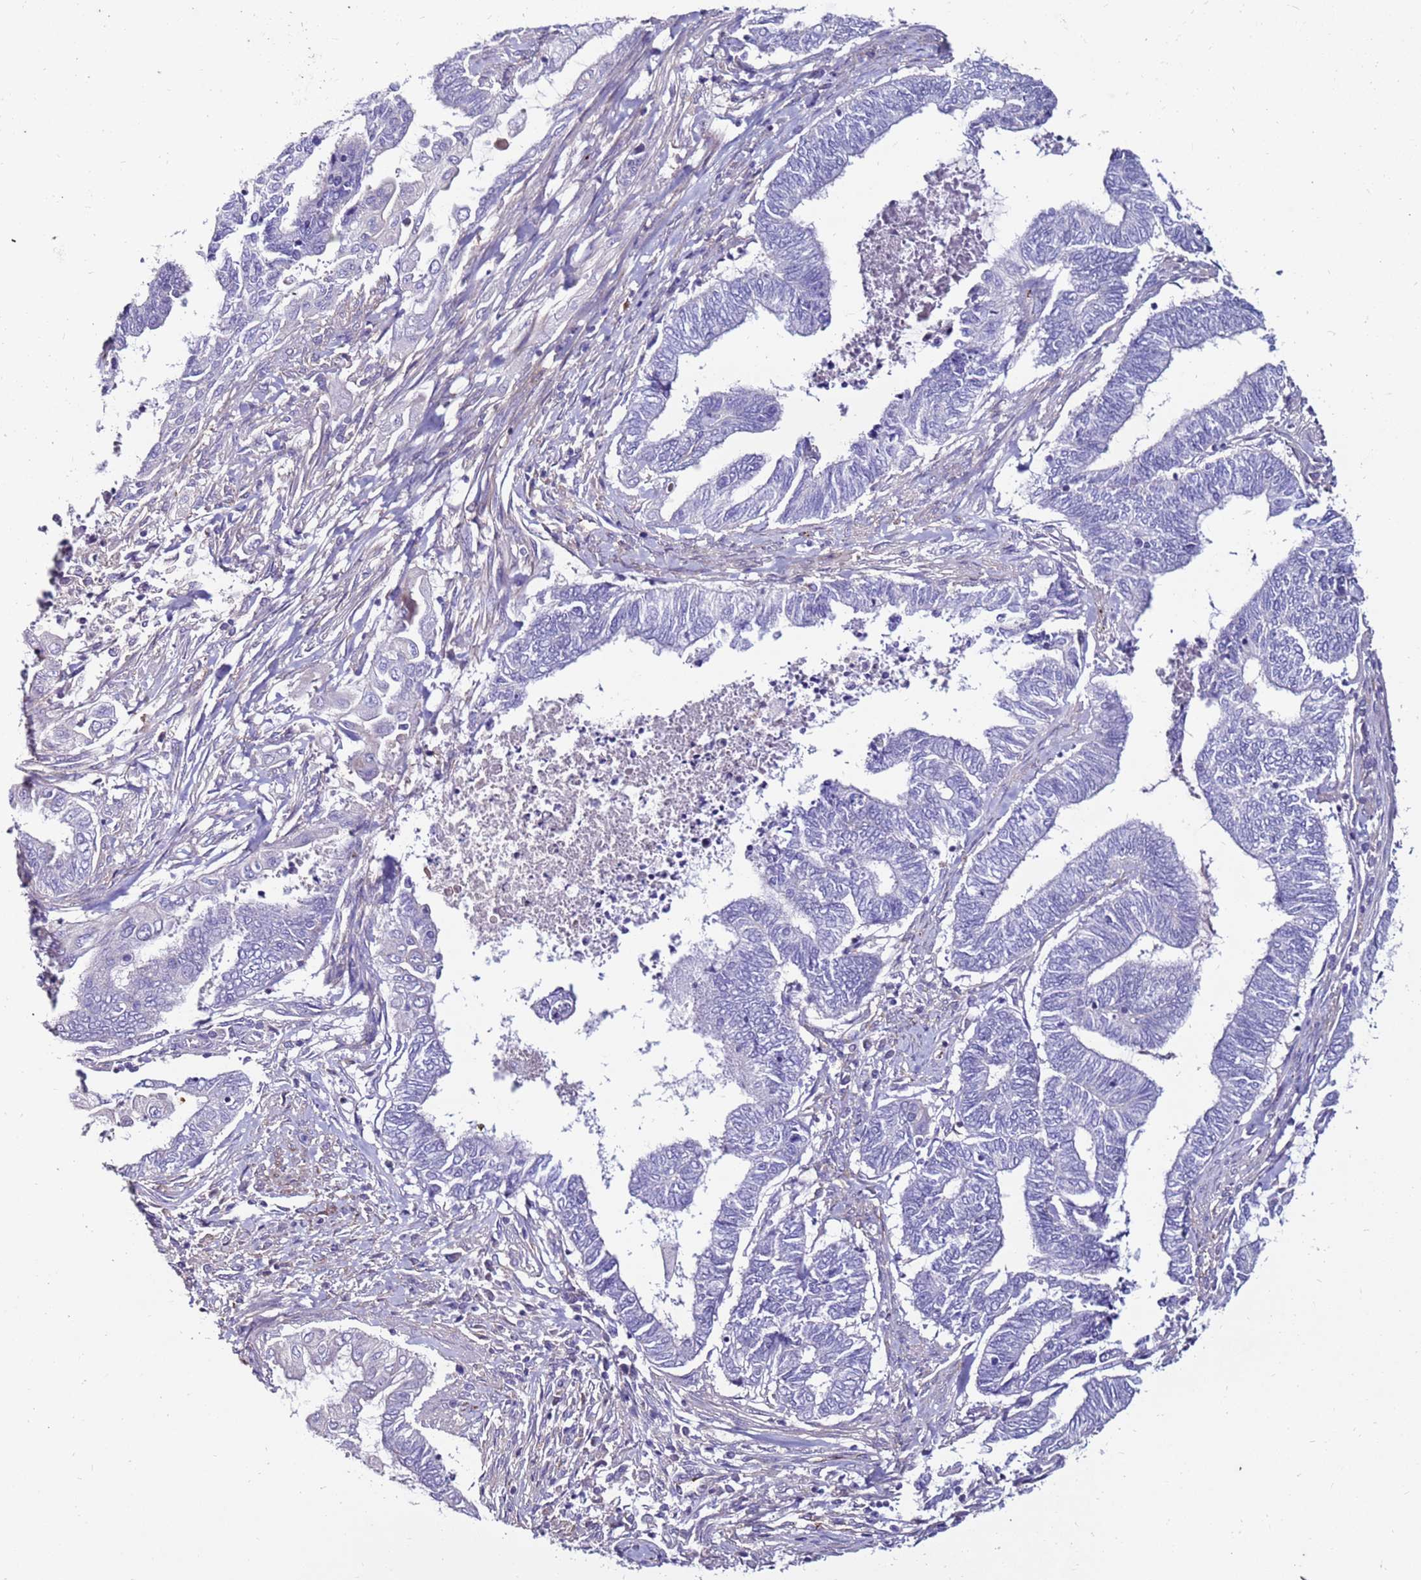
{"staining": {"intensity": "negative", "quantity": "none", "location": "none"}, "tissue": "endometrial cancer", "cell_type": "Tumor cells", "image_type": "cancer", "snomed": [{"axis": "morphology", "description": "Adenocarcinoma, NOS"}, {"axis": "topography", "description": "Uterus"}, {"axis": "topography", "description": "Endometrium"}], "caption": "Endometrial cancer (adenocarcinoma) was stained to show a protein in brown. There is no significant staining in tumor cells. Brightfield microscopy of immunohistochemistry (IHC) stained with DAB (brown) and hematoxylin (blue), captured at high magnification.", "gene": "CLEC4M", "patient": {"sex": "female", "age": 70}}